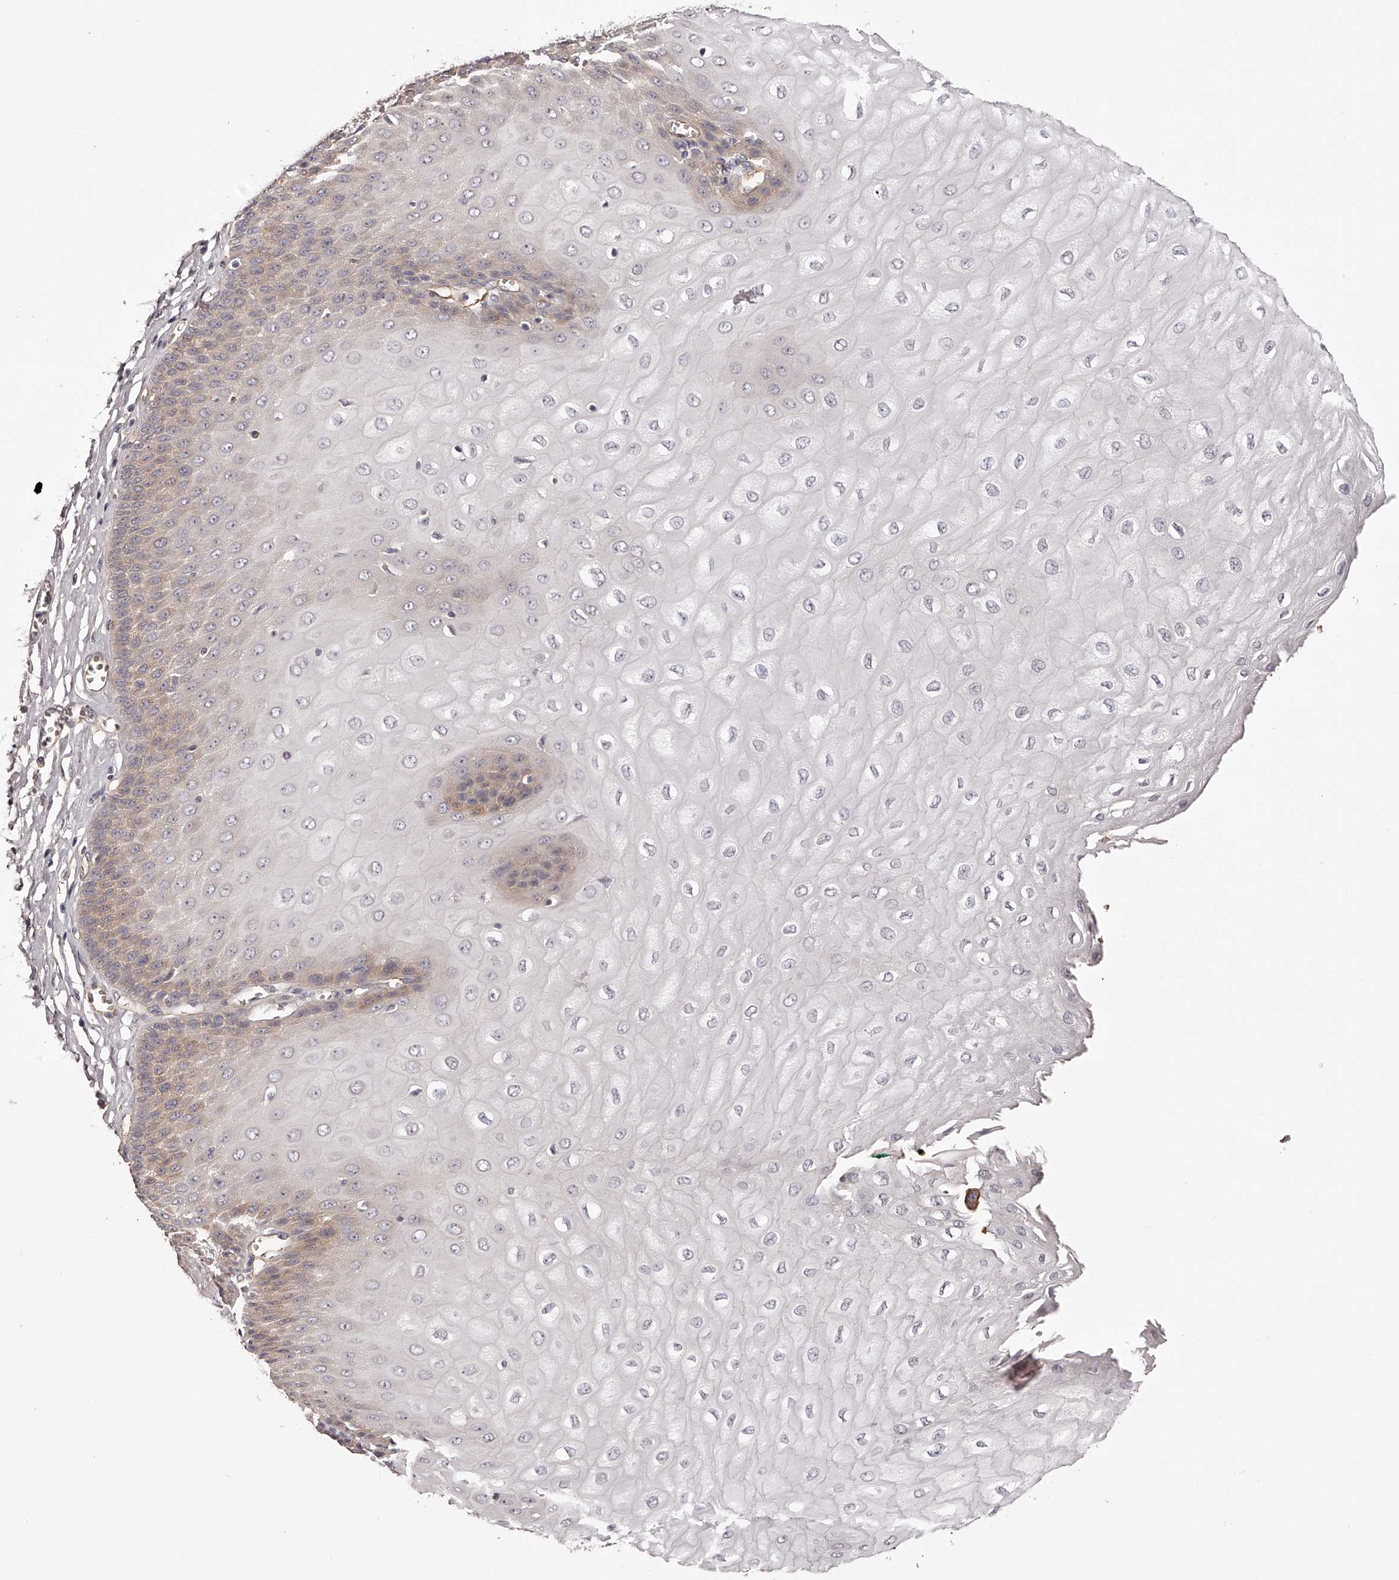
{"staining": {"intensity": "moderate", "quantity": "<25%", "location": "cytoplasmic/membranous"}, "tissue": "esophagus", "cell_type": "Squamous epithelial cells", "image_type": "normal", "snomed": [{"axis": "morphology", "description": "Normal tissue, NOS"}, {"axis": "topography", "description": "Esophagus"}], "caption": "A photomicrograph showing moderate cytoplasmic/membranous positivity in approximately <25% of squamous epithelial cells in normal esophagus, as visualized by brown immunohistochemical staining.", "gene": "LTV1", "patient": {"sex": "male", "age": 60}}